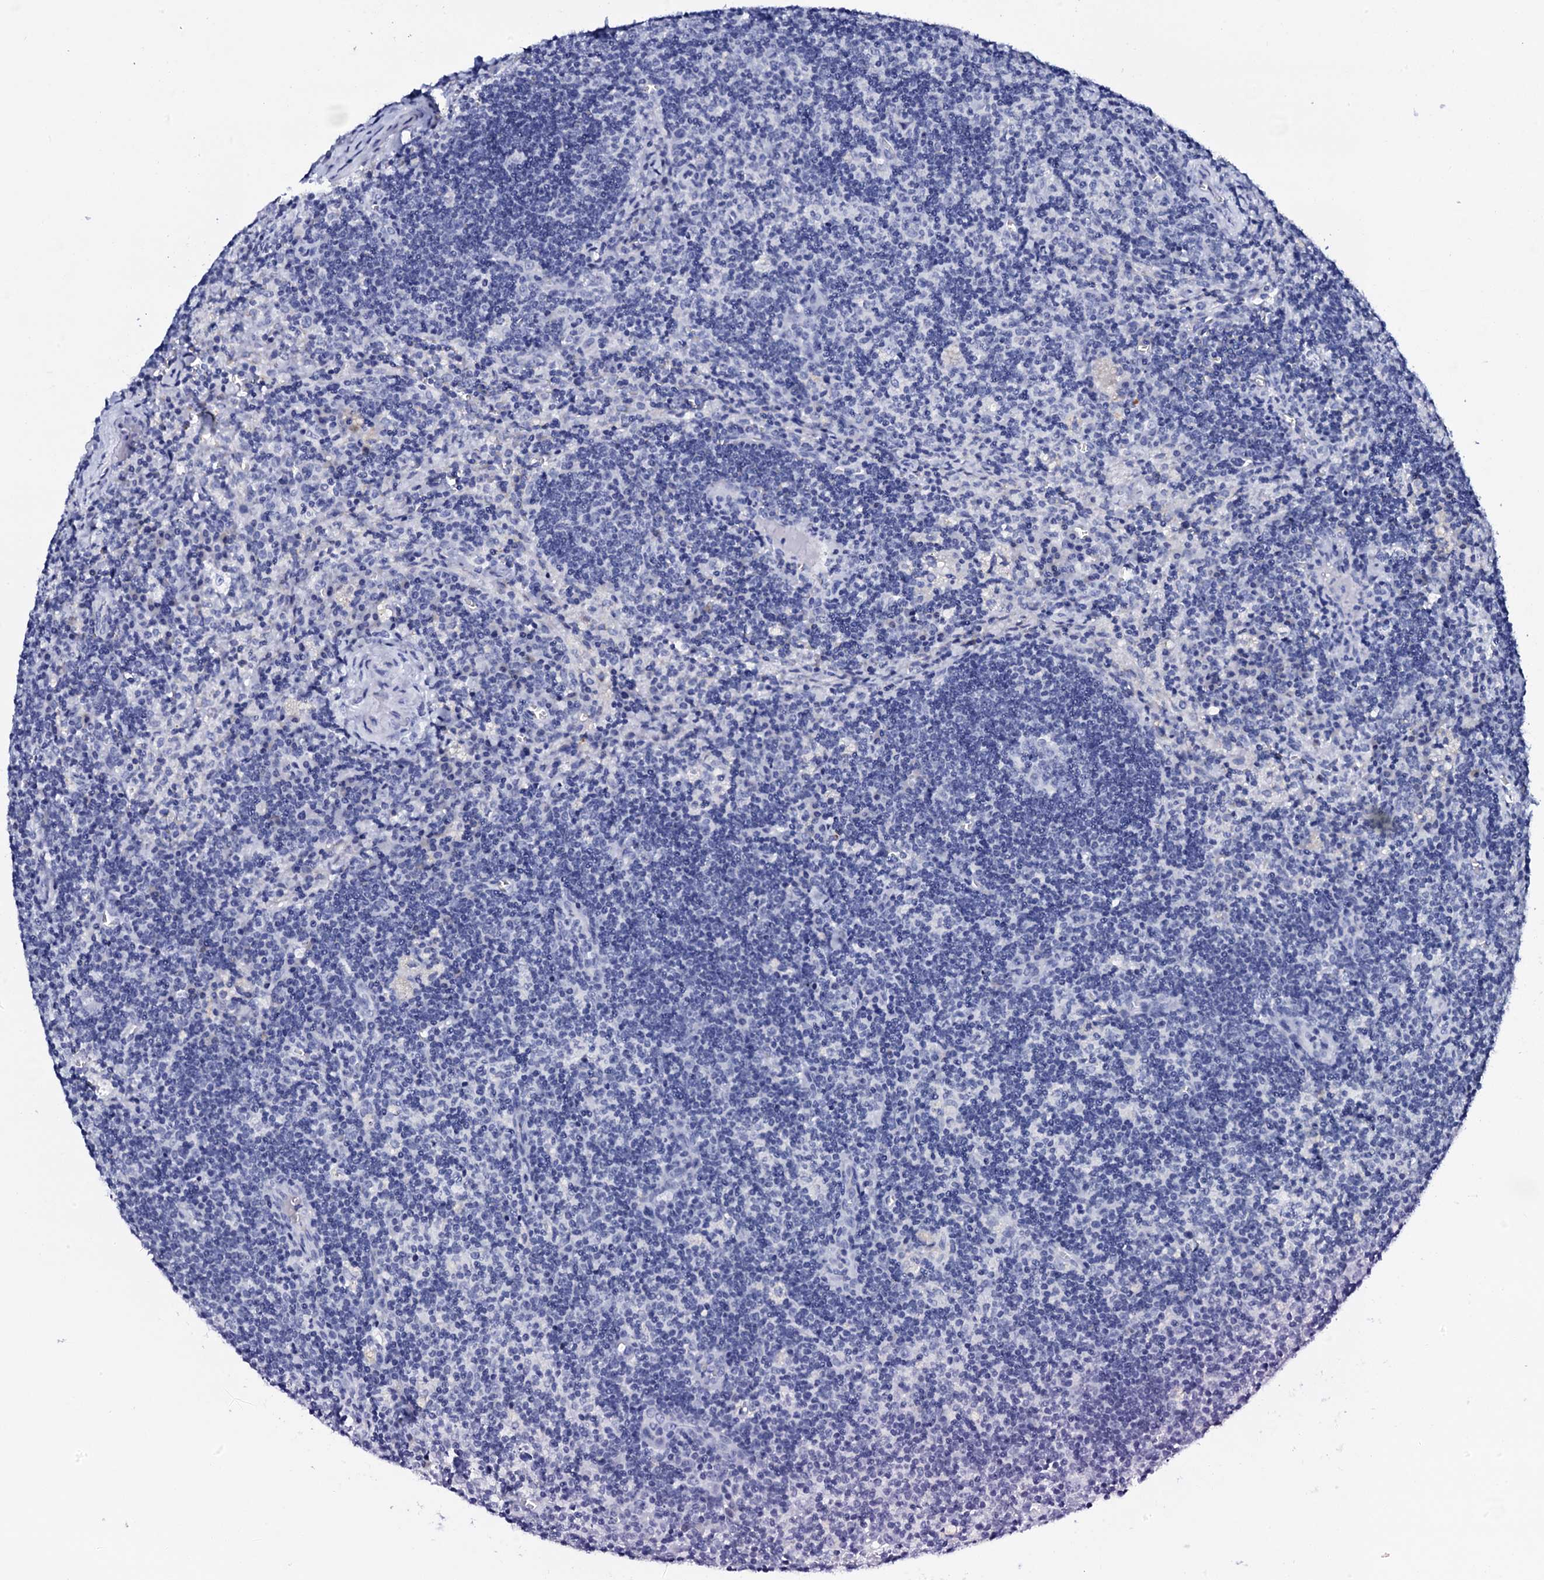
{"staining": {"intensity": "negative", "quantity": "none", "location": "none"}, "tissue": "lymph node", "cell_type": "Germinal center cells", "image_type": "normal", "snomed": [{"axis": "morphology", "description": "Normal tissue, NOS"}, {"axis": "topography", "description": "Lymph node"}], "caption": "Germinal center cells show no significant positivity in unremarkable lymph node. (Stains: DAB (3,3'-diaminobenzidine) immunohistochemistry (IHC) with hematoxylin counter stain, Microscopy: brightfield microscopy at high magnification).", "gene": "FBXL16", "patient": {"sex": "male", "age": 58}}